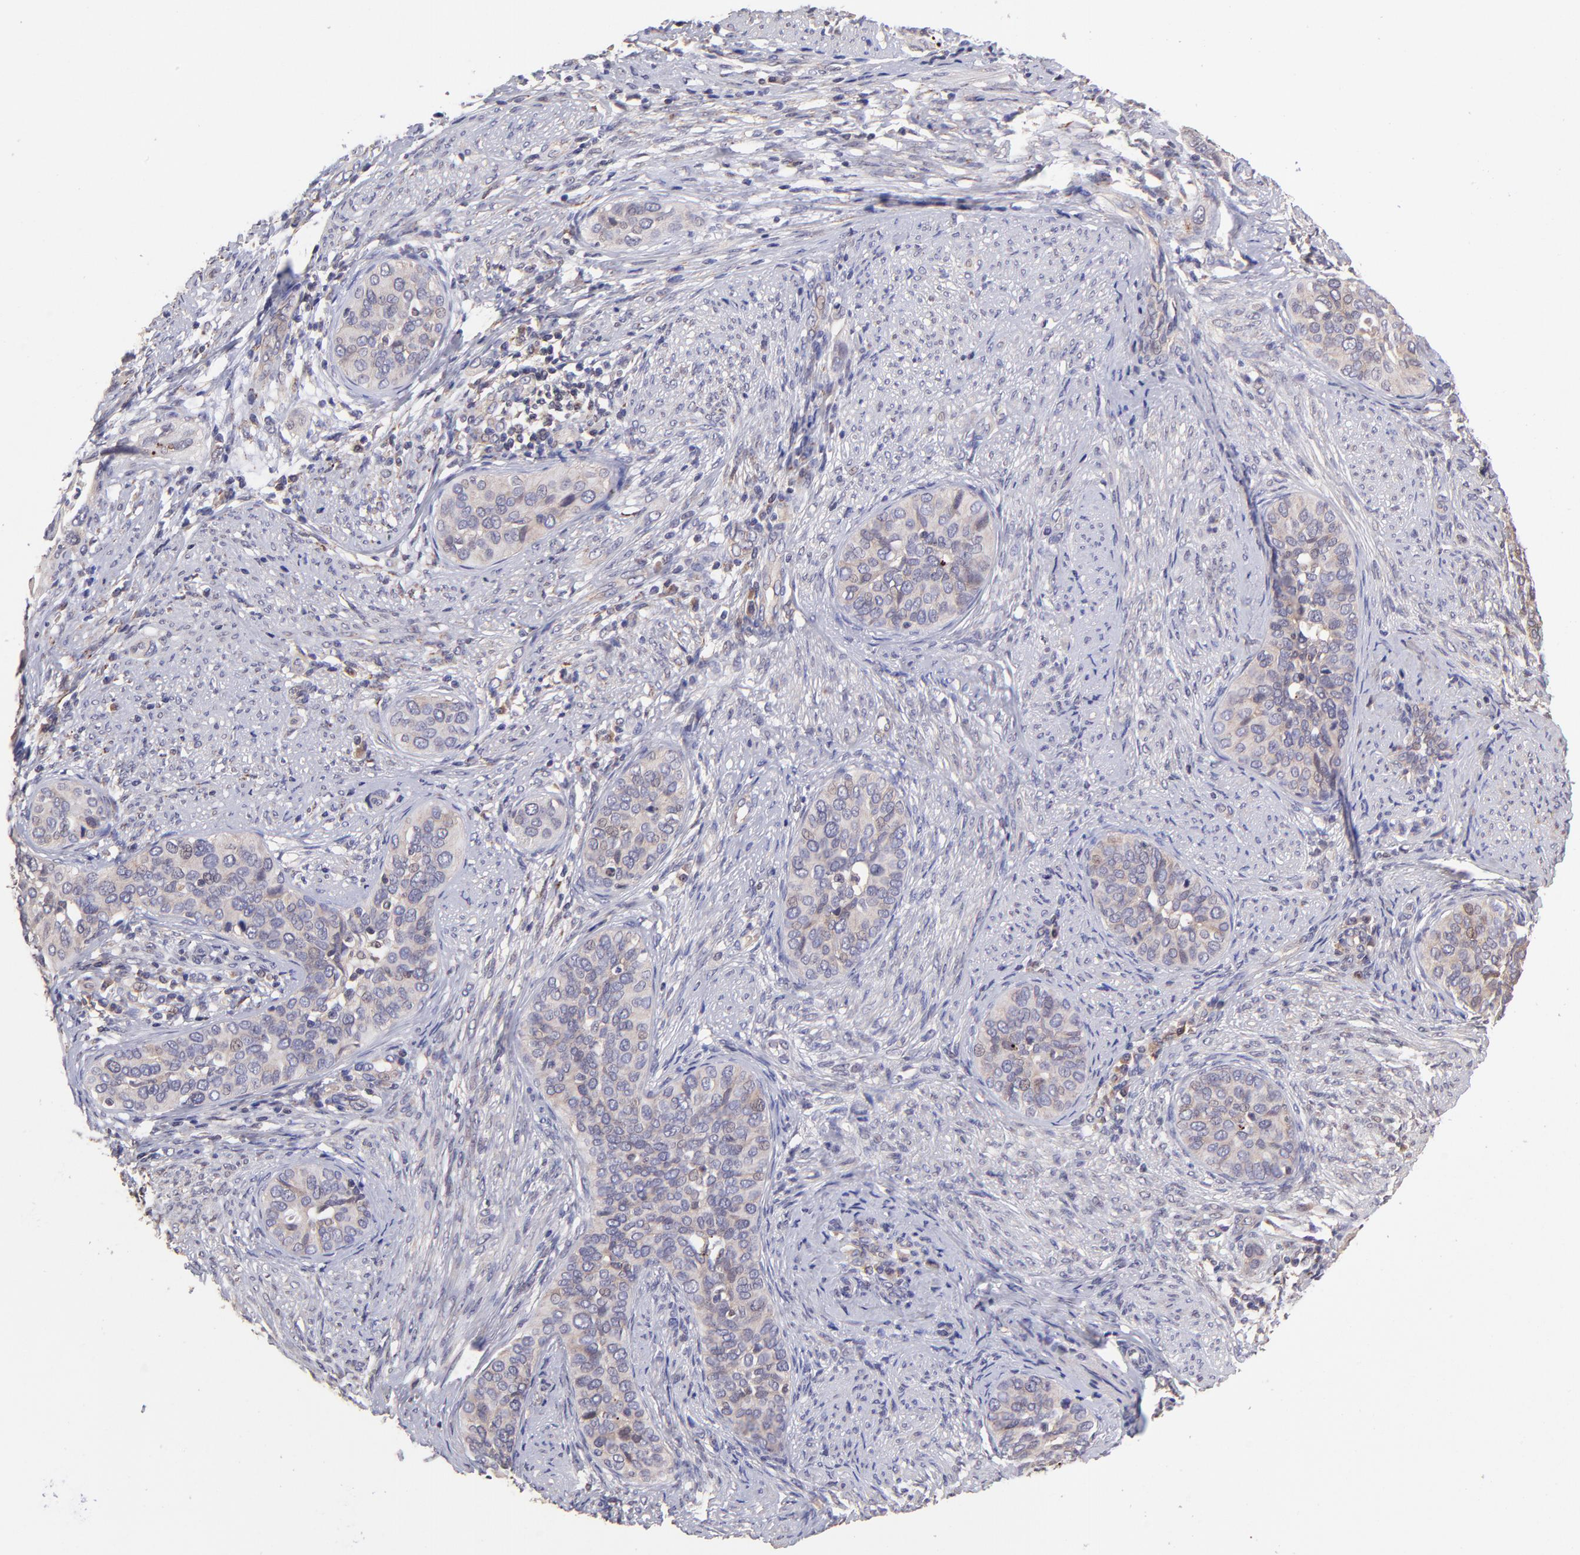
{"staining": {"intensity": "weak", "quantity": ">75%", "location": "cytoplasmic/membranous"}, "tissue": "cervical cancer", "cell_type": "Tumor cells", "image_type": "cancer", "snomed": [{"axis": "morphology", "description": "Squamous cell carcinoma, NOS"}, {"axis": "topography", "description": "Cervix"}], "caption": "This micrograph exhibits IHC staining of cervical cancer (squamous cell carcinoma), with low weak cytoplasmic/membranous expression in approximately >75% of tumor cells.", "gene": "NSF", "patient": {"sex": "female", "age": 31}}